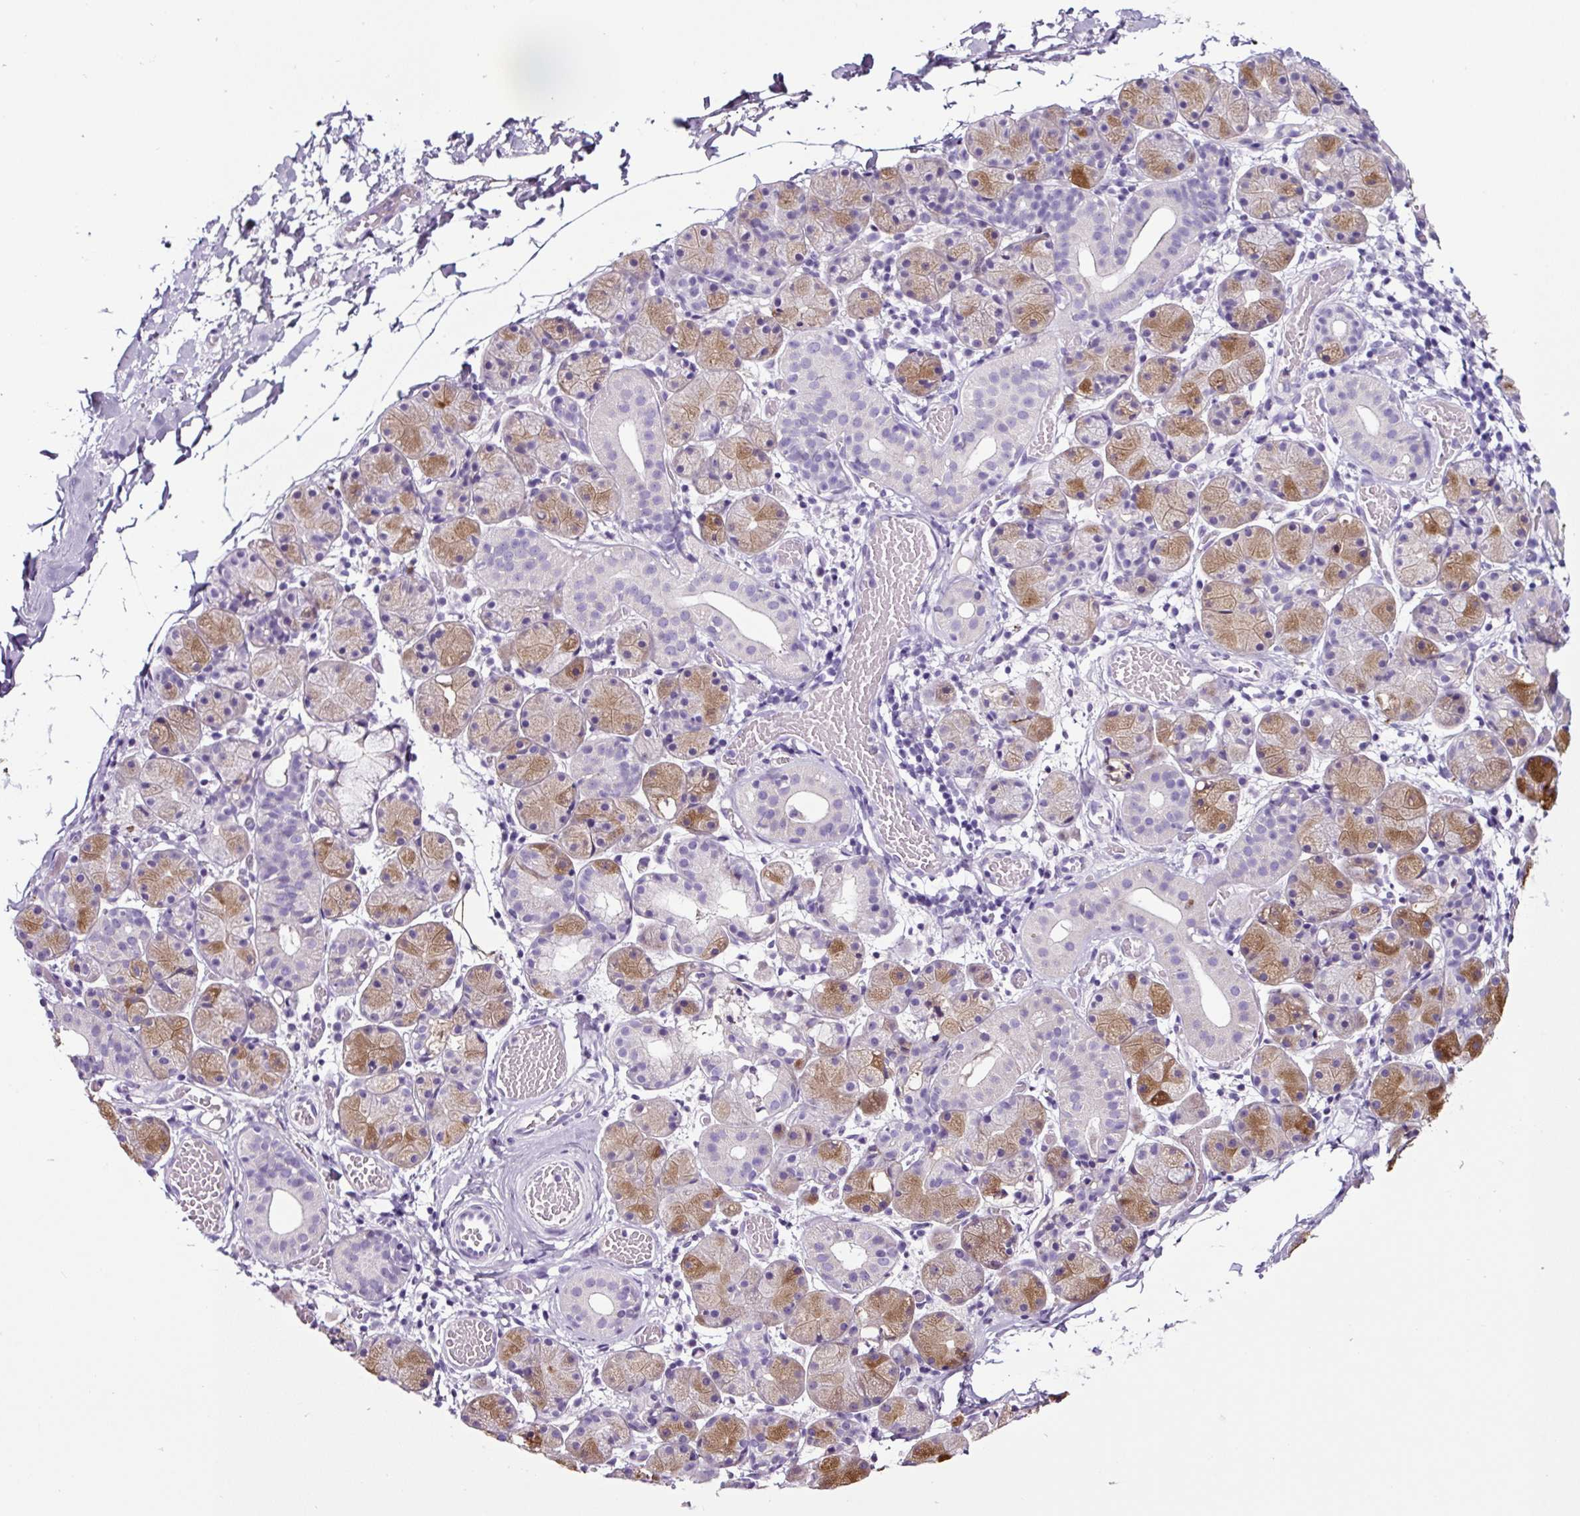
{"staining": {"intensity": "moderate", "quantity": "<25%", "location": "cytoplasmic/membranous"}, "tissue": "salivary gland", "cell_type": "Glandular cells", "image_type": "normal", "snomed": [{"axis": "morphology", "description": "Normal tissue, NOS"}, {"axis": "topography", "description": "Salivary gland"}], "caption": "Immunohistochemistry (IHC) of benign human salivary gland displays low levels of moderate cytoplasmic/membranous positivity in about <25% of glandular cells.", "gene": "SP8", "patient": {"sex": "female", "age": 24}}